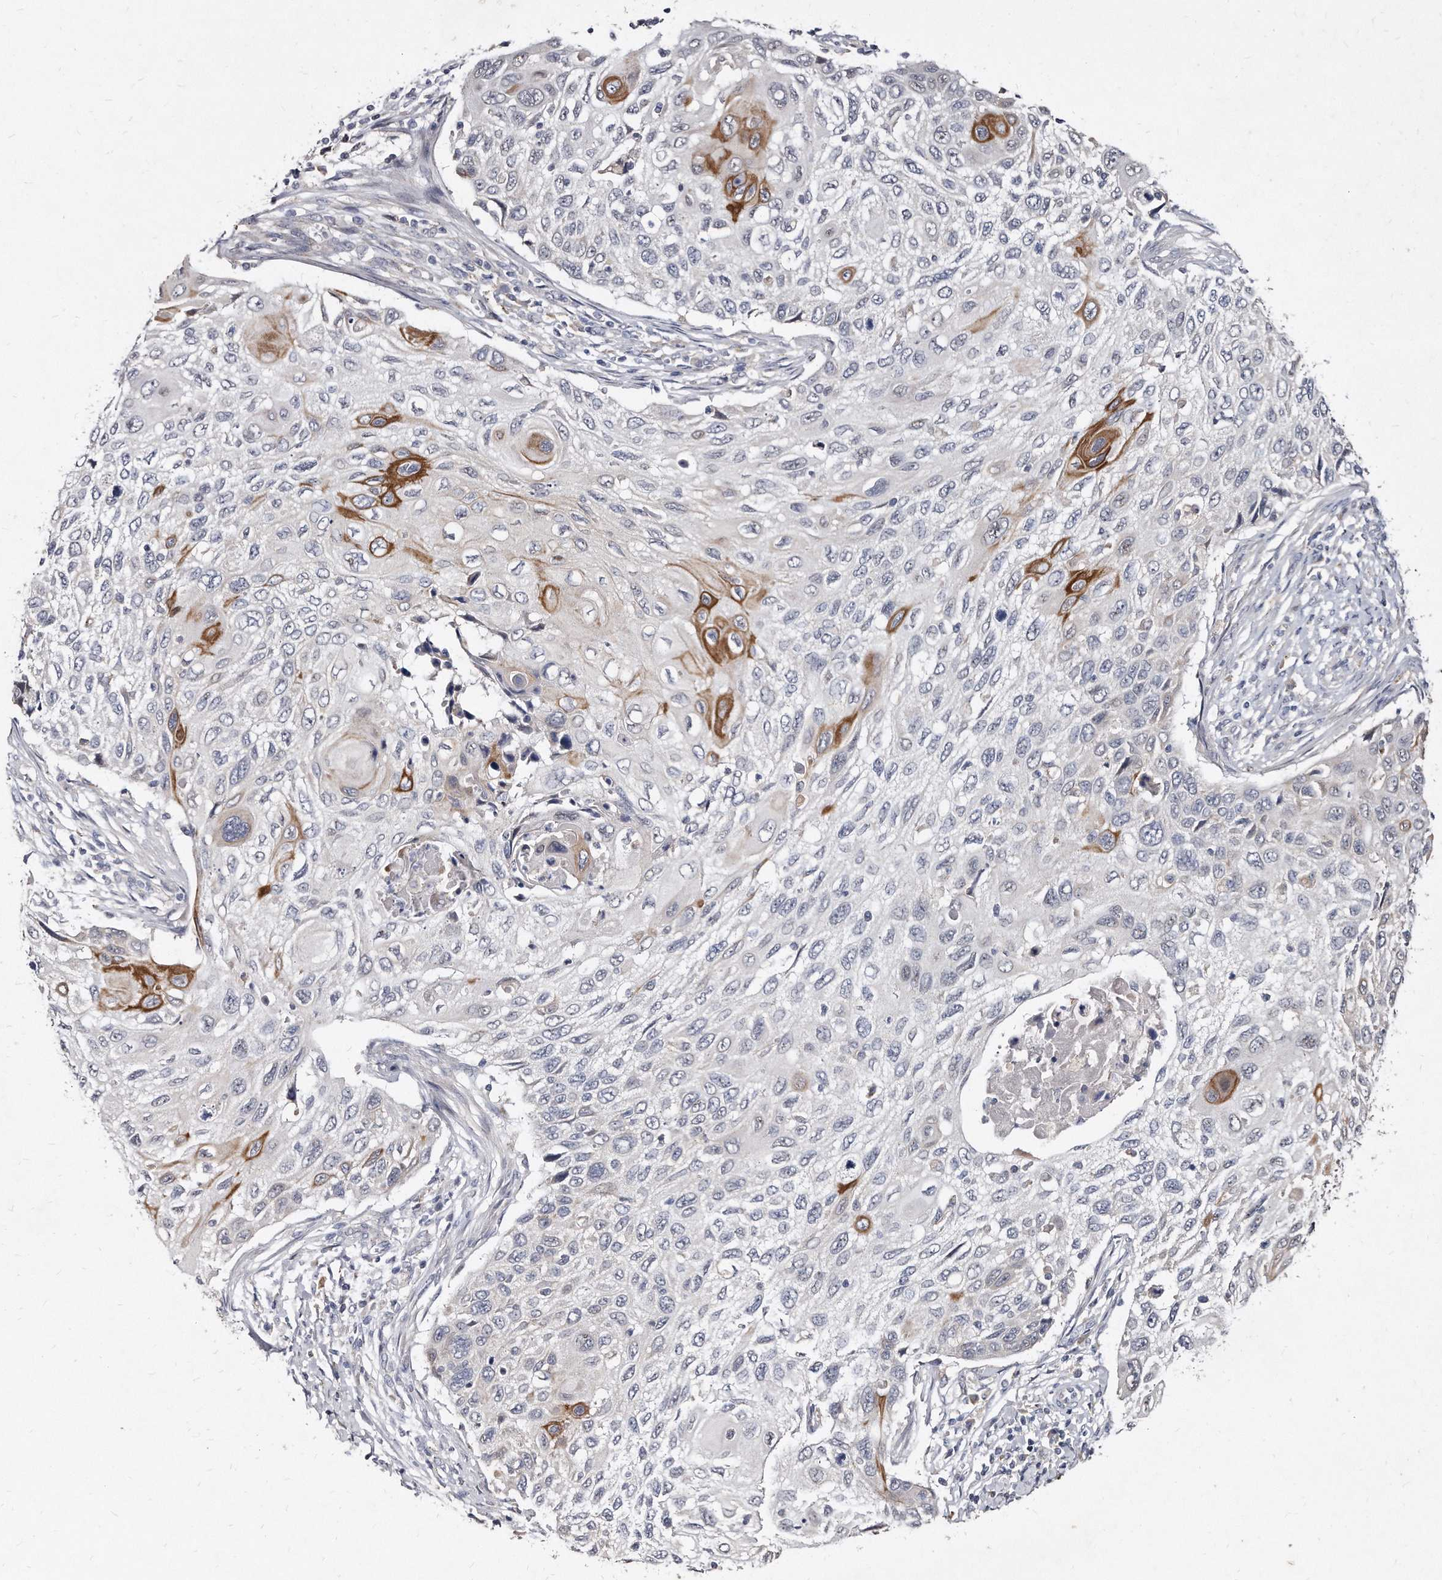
{"staining": {"intensity": "moderate", "quantity": "<25%", "location": "cytoplasmic/membranous"}, "tissue": "cervical cancer", "cell_type": "Tumor cells", "image_type": "cancer", "snomed": [{"axis": "morphology", "description": "Squamous cell carcinoma, NOS"}, {"axis": "topography", "description": "Cervix"}], "caption": "This is an image of IHC staining of cervical cancer (squamous cell carcinoma), which shows moderate staining in the cytoplasmic/membranous of tumor cells.", "gene": "KLHDC3", "patient": {"sex": "female", "age": 70}}